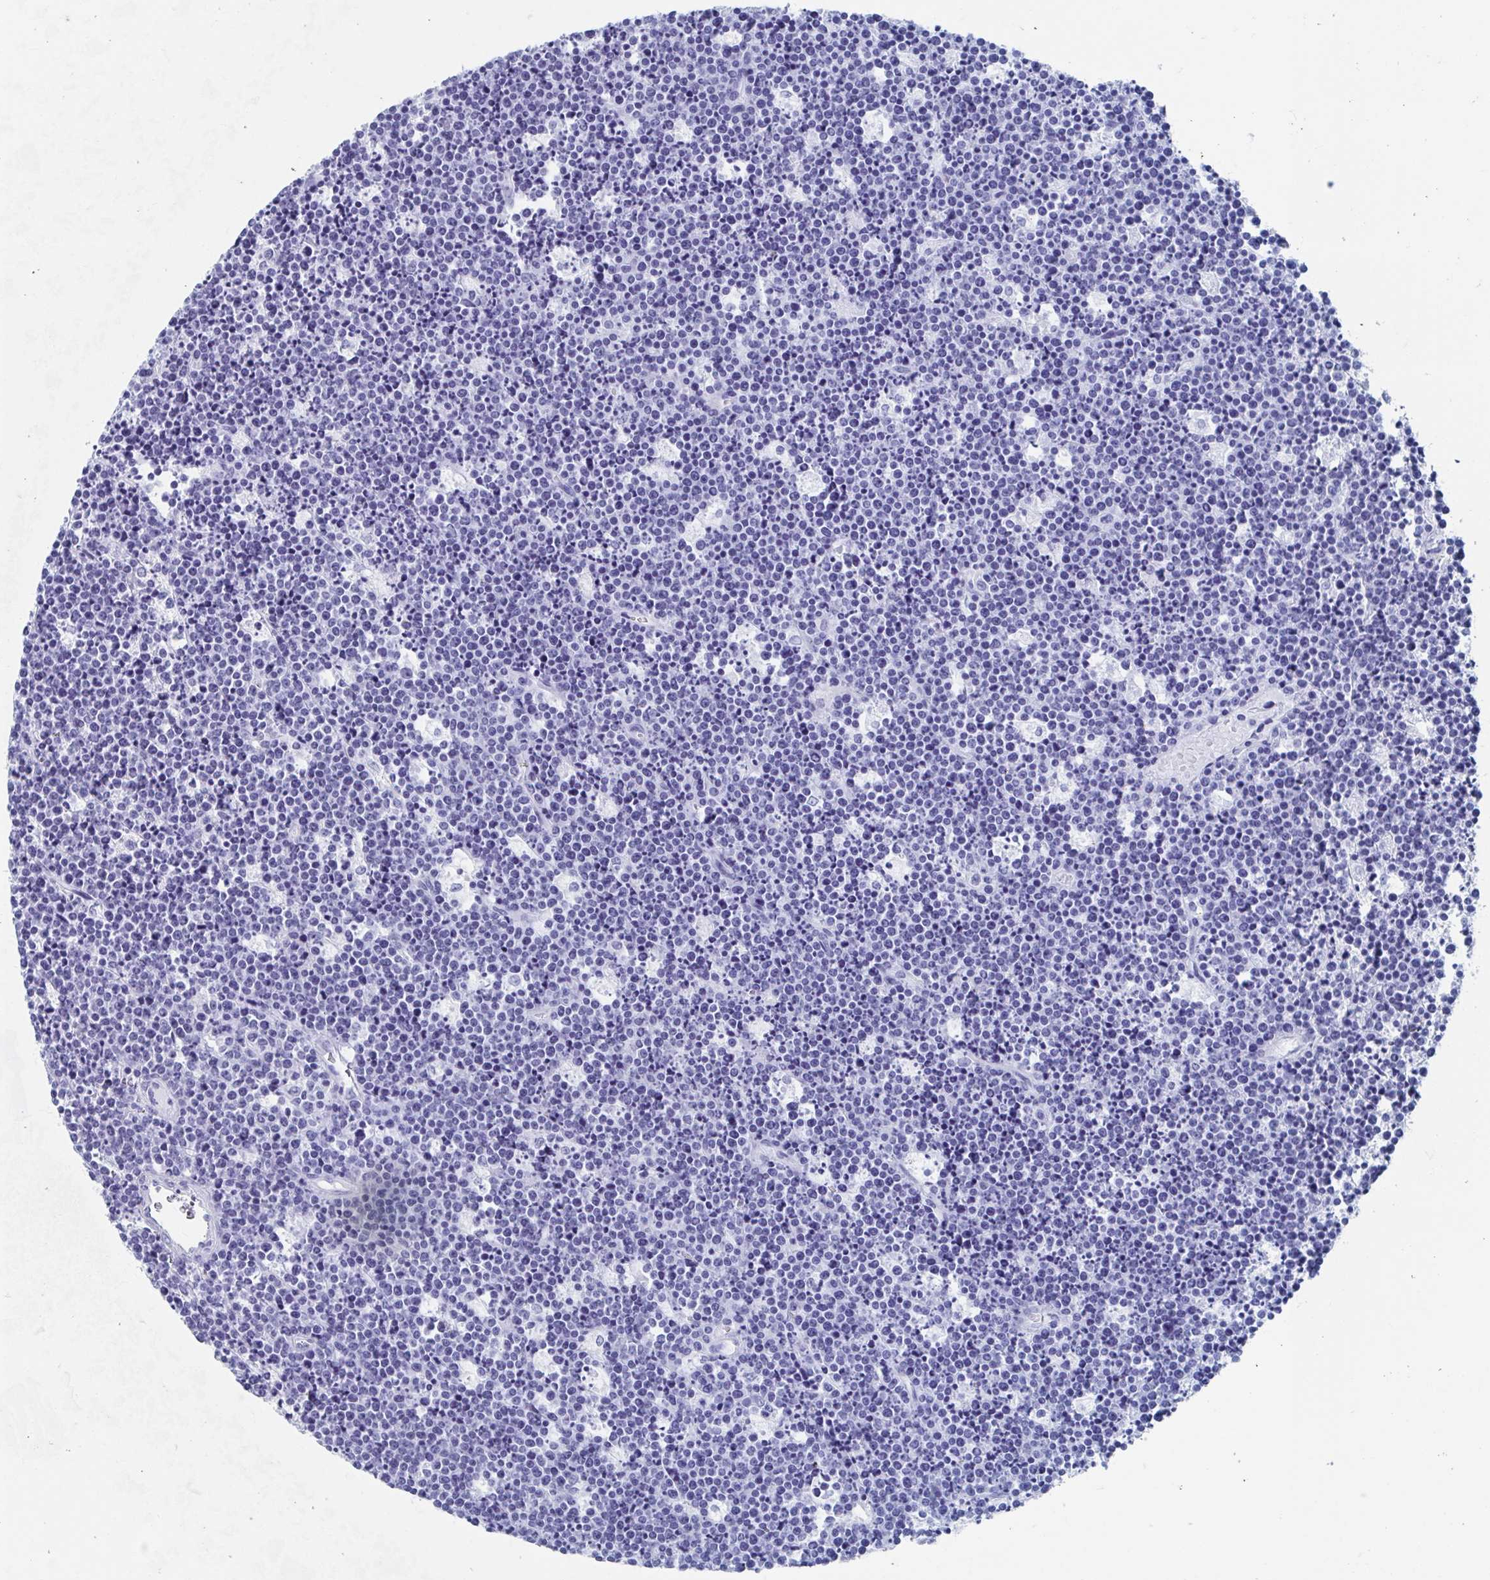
{"staining": {"intensity": "negative", "quantity": "none", "location": "none"}, "tissue": "lymphoma", "cell_type": "Tumor cells", "image_type": "cancer", "snomed": [{"axis": "morphology", "description": "Malignant lymphoma, non-Hodgkin's type, High grade"}, {"axis": "topography", "description": "Ovary"}], "caption": "Lymphoma was stained to show a protein in brown. There is no significant staining in tumor cells.", "gene": "HDGFL1", "patient": {"sex": "female", "age": 56}}